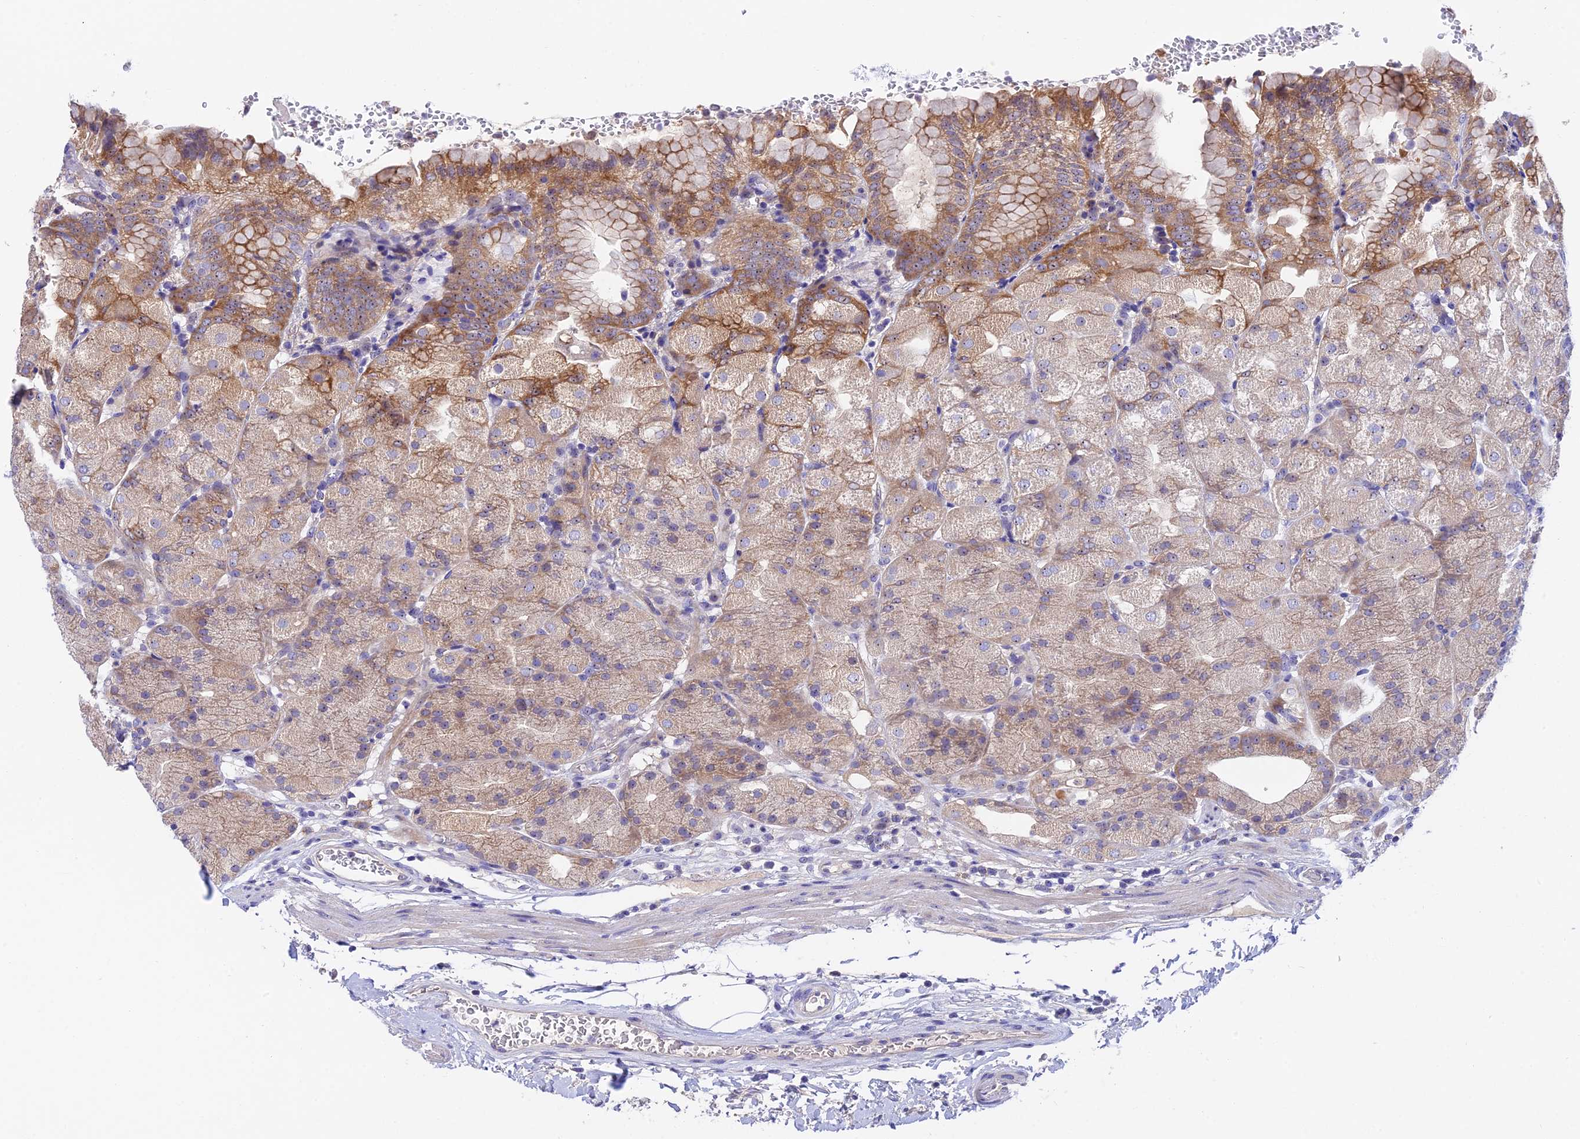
{"staining": {"intensity": "moderate", "quantity": "<25%", "location": "cytoplasmic/membranous"}, "tissue": "stomach", "cell_type": "Glandular cells", "image_type": "normal", "snomed": [{"axis": "morphology", "description": "Normal tissue, NOS"}, {"axis": "topography", "description": "Stomach, upper"}, {"axis": "topography", "description": "Stomach, lower"}], "caption": "A high-resolution histopathology image shows immunohistochemistry (IHC) staining of benign stomach, which displays moderate cytoplasmic/membranous positivity in about <25% of glandular cells.", "gene": "DUSP29", "patient": {"sex": "male", "age": 62}}